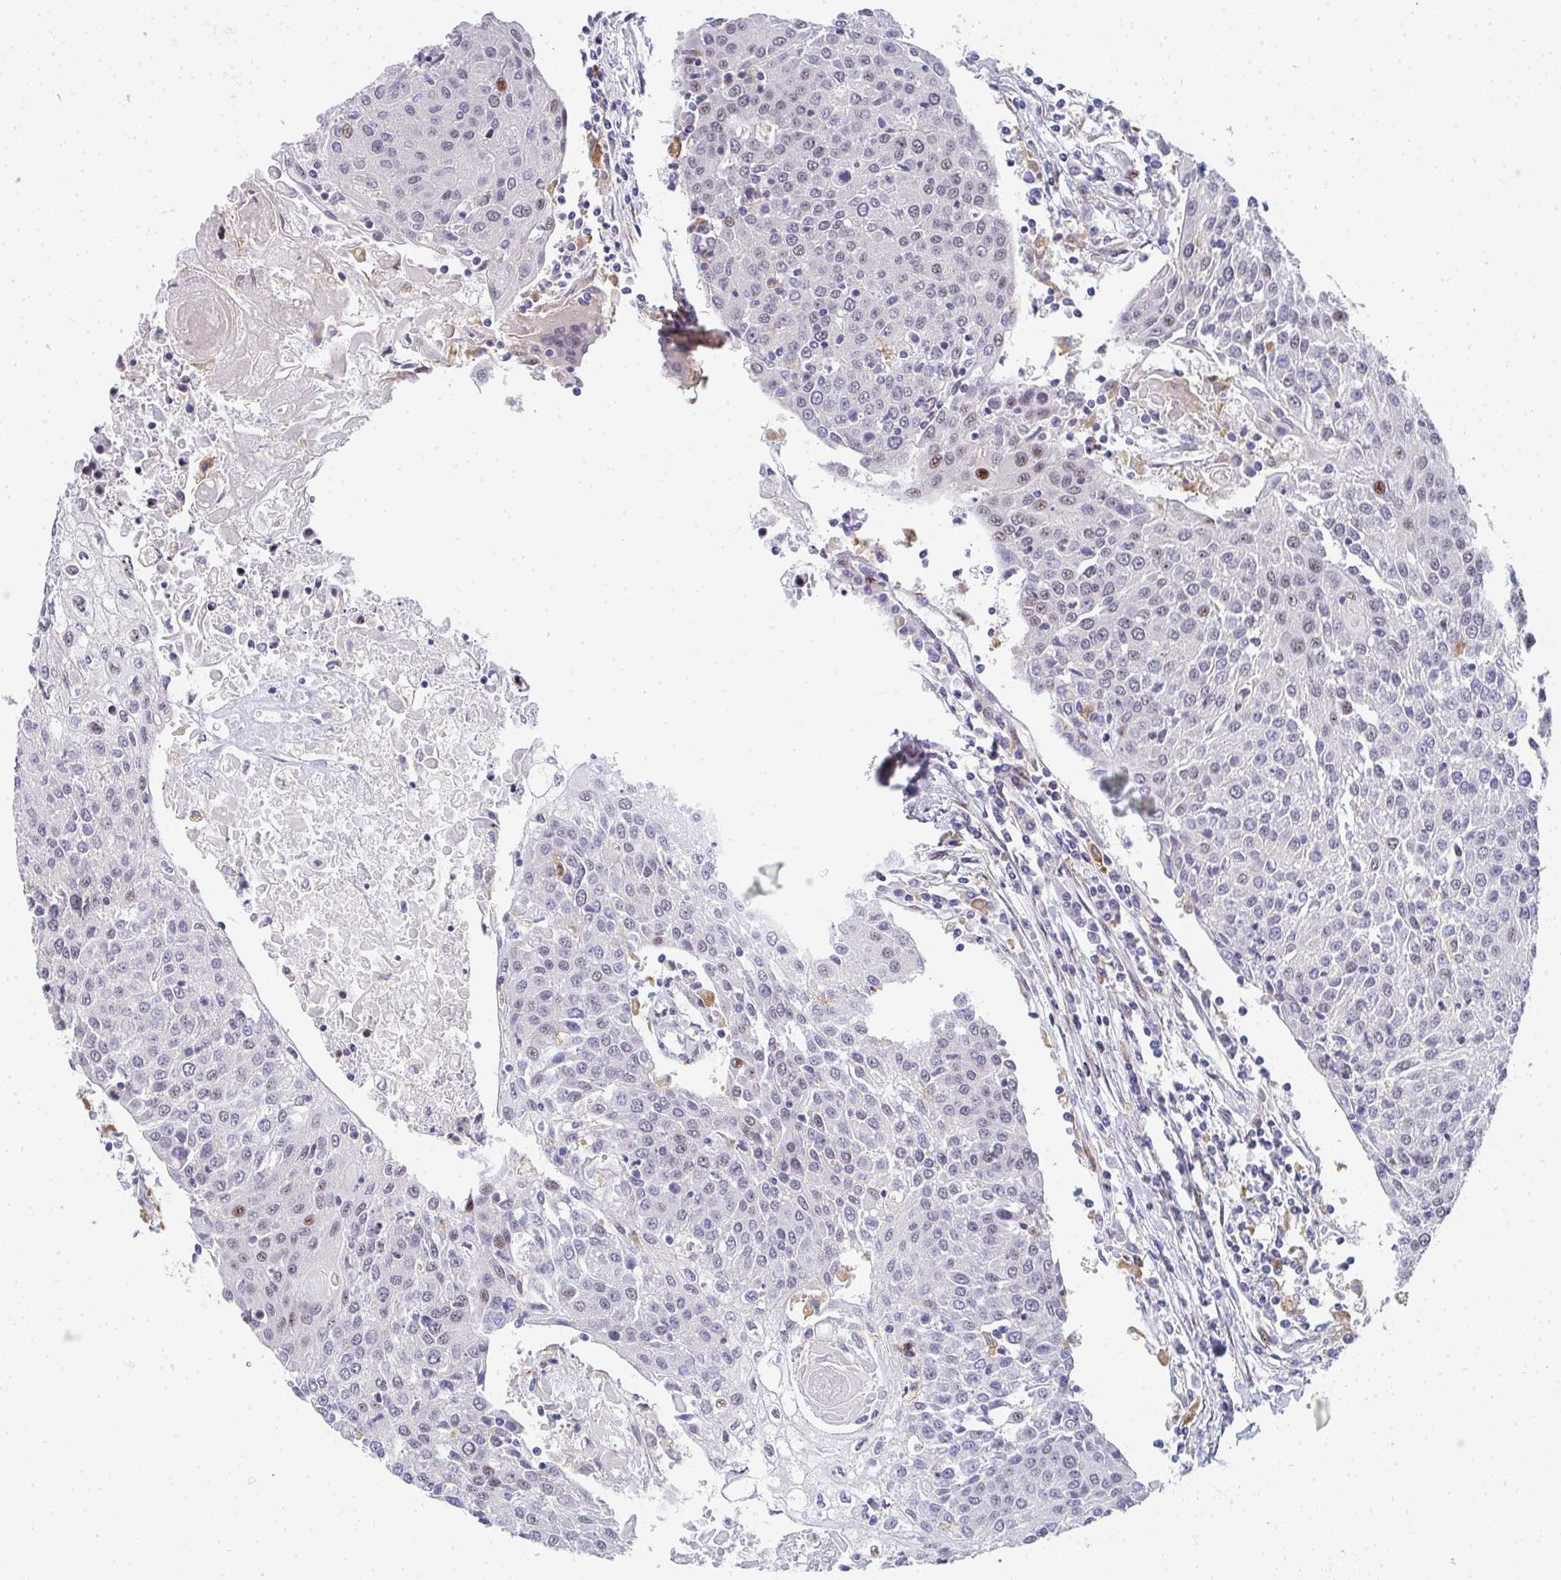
{"staining": {"intensity": "moderate", "quantity": "<25%", "location": "nuclear"}, "tissue": "urothelial cancer", "cell_type": "Tumor cells", "image_type": "cancer", "snomed": [{"axis": "morphology", "description": "Urothelial carcinoma, High grade"}, {"axis": "topography", "description": "Urinary bladder"}], "caption": "There is low levels of moderate nuclear expression in tumor cells of urothelial cancer, as demonstrated by immunohistochemical staining (brown color).", "gene": "ZIC3", "patient": {"sex": "female", "age": 85}}